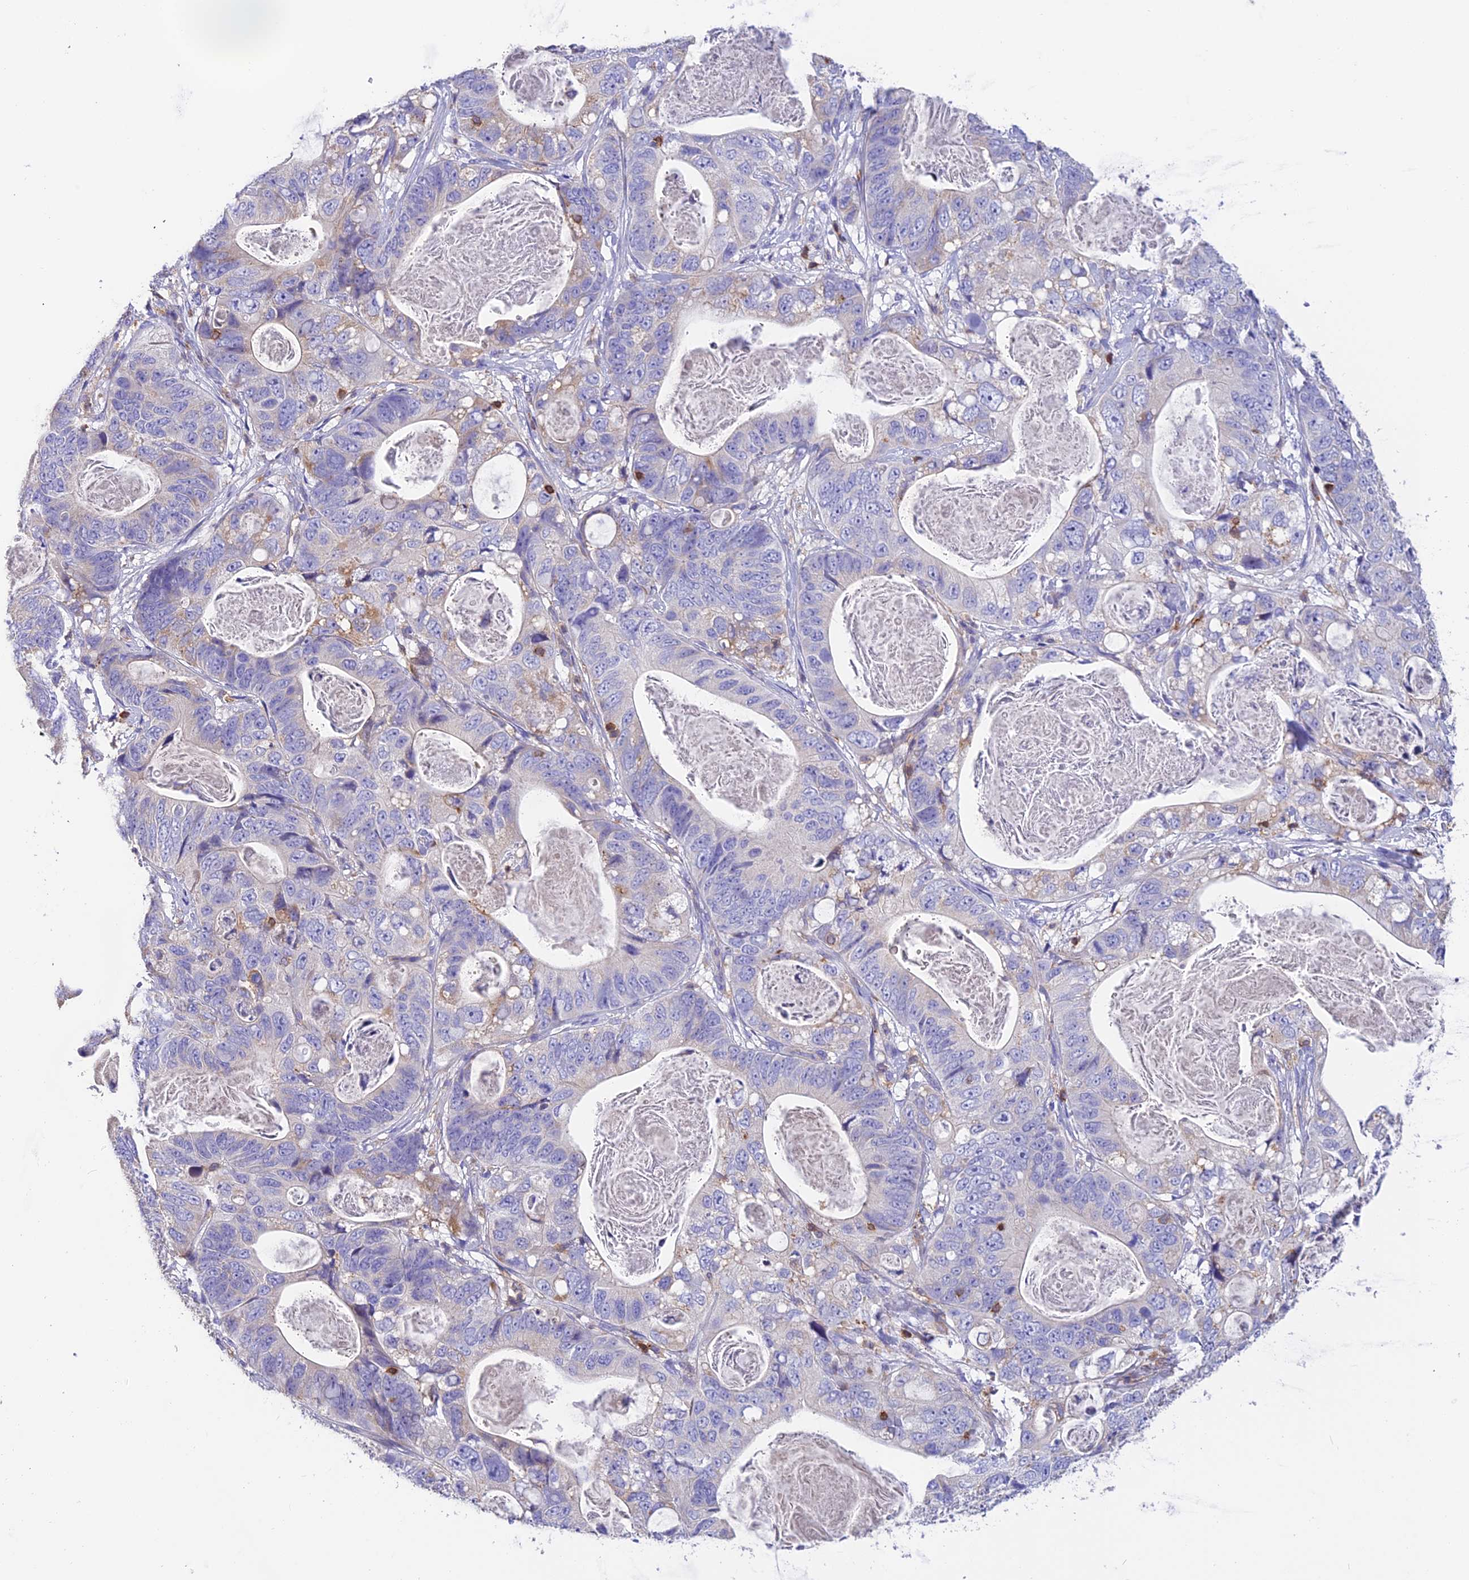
{"staining": {"intensity": "negative", "quantity": "none", "location": "none"}, "tissue": "stomach cancer", "cell_type": "Tumor cells", "image_type": "cancer", "snomed": [{"axis": "morphology", "description": "Normal tissue, NOS"}, {"axis": "morphology", "description": "Adenocarcinoma, NOS"}, {"axis": "topography", "description": "Stomach"}], "caption": "Stomach cancer was stained to show a protein in brown. There is no significant expression in tumor cells.", "gene": "LPXN", "patient": {"sex": "female", "age": 89}}